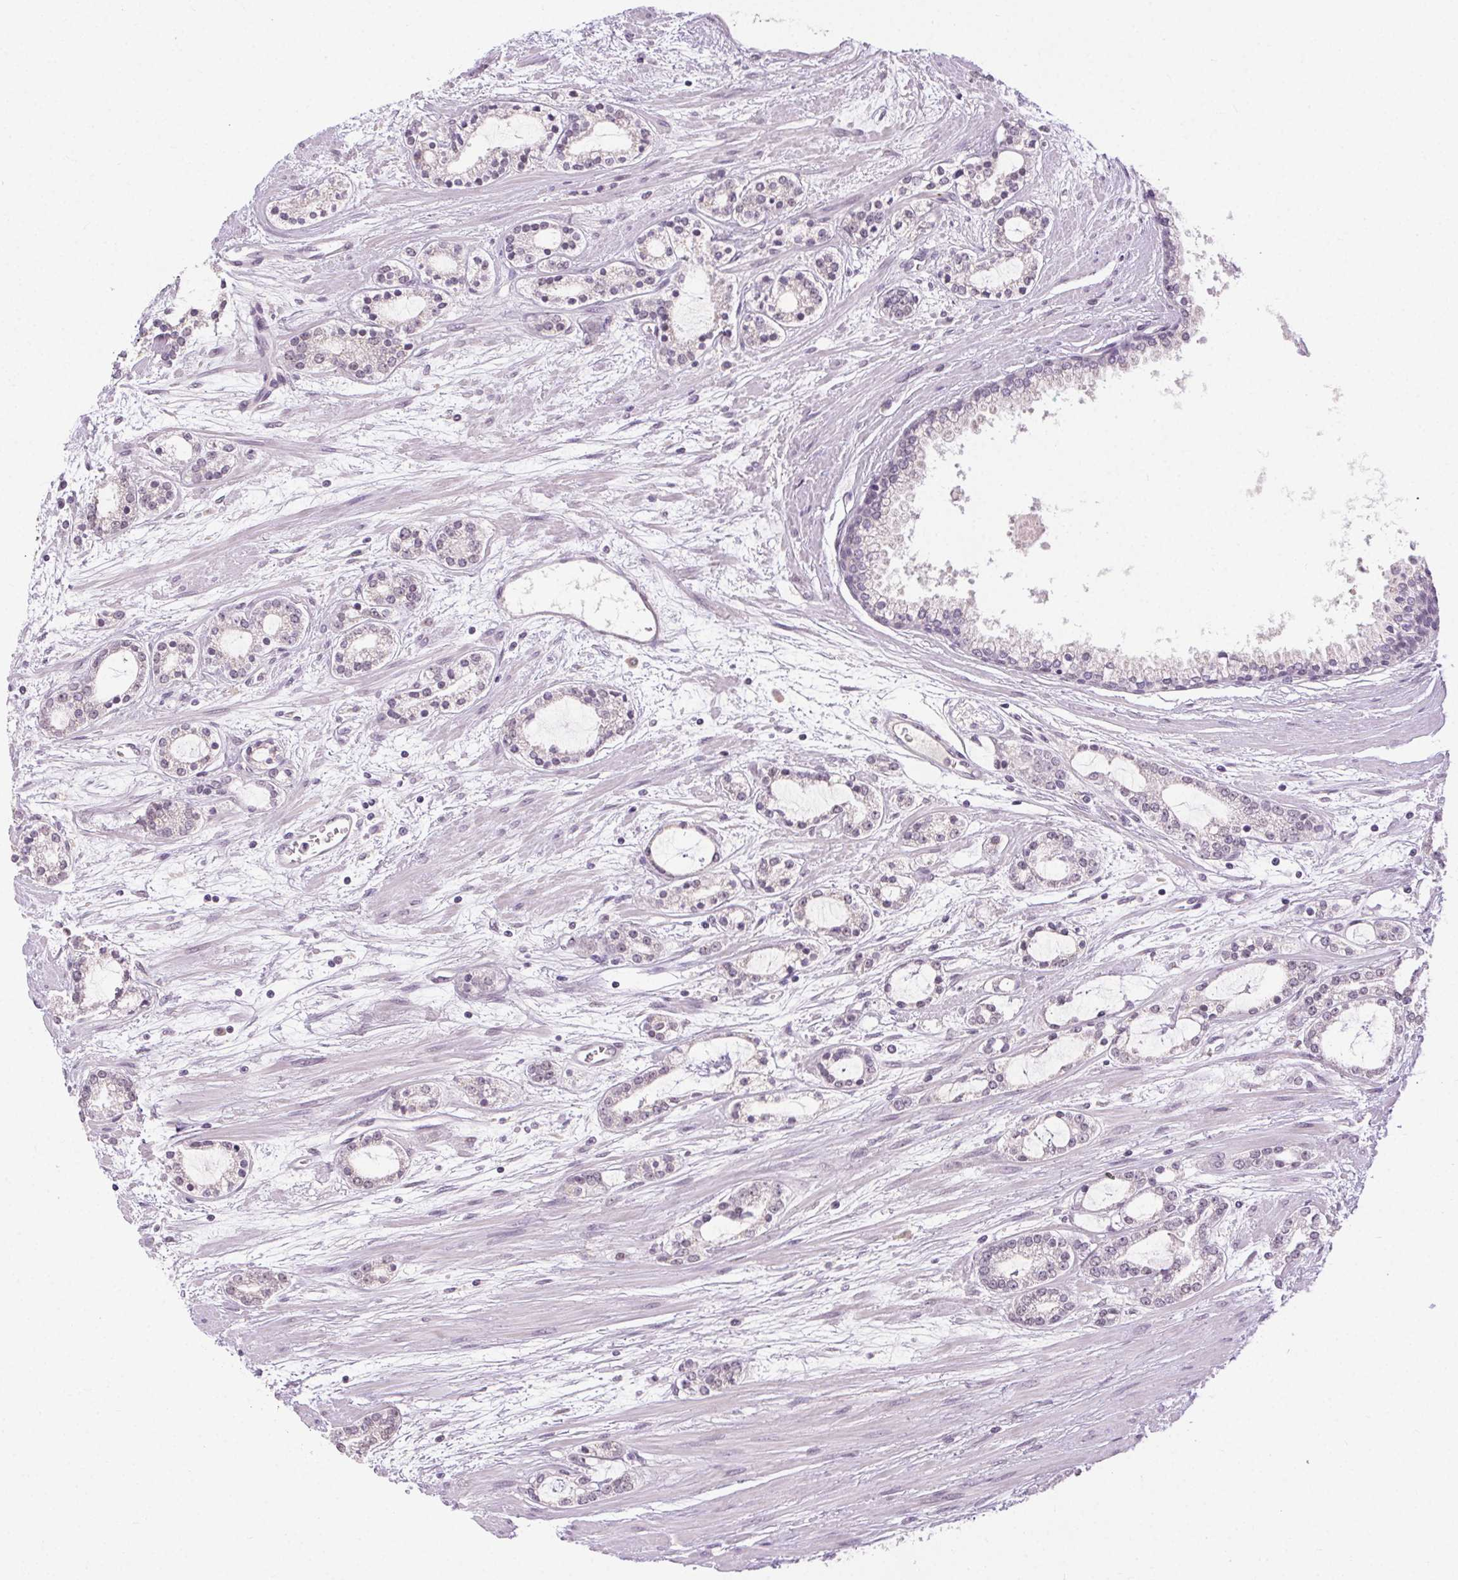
{"staining": {"intensity": "weak", "quantity": "25%-75%", "location": "cytoplasmic/membranous,nuclear"}, "tissue": "prostate cancer", "cell_type": "Tumor cells", "image_type": "cancer", "snomed": [{"axis": "morphology", "description": "Adenocarcinoma, Medium grade"}, {"axis": "topography", "description": "Prostate"}], "caption": "A histopathology image showing weak cytoplasmic/membranous and nuclear staining in about 25%-75% of tumor cells in medium-grade adenocarcinoma (prostate), as visualized by brown immunohistochemical staining.", "gene": "FAM168A", "patient": {"sex": "male", "age": 57}}